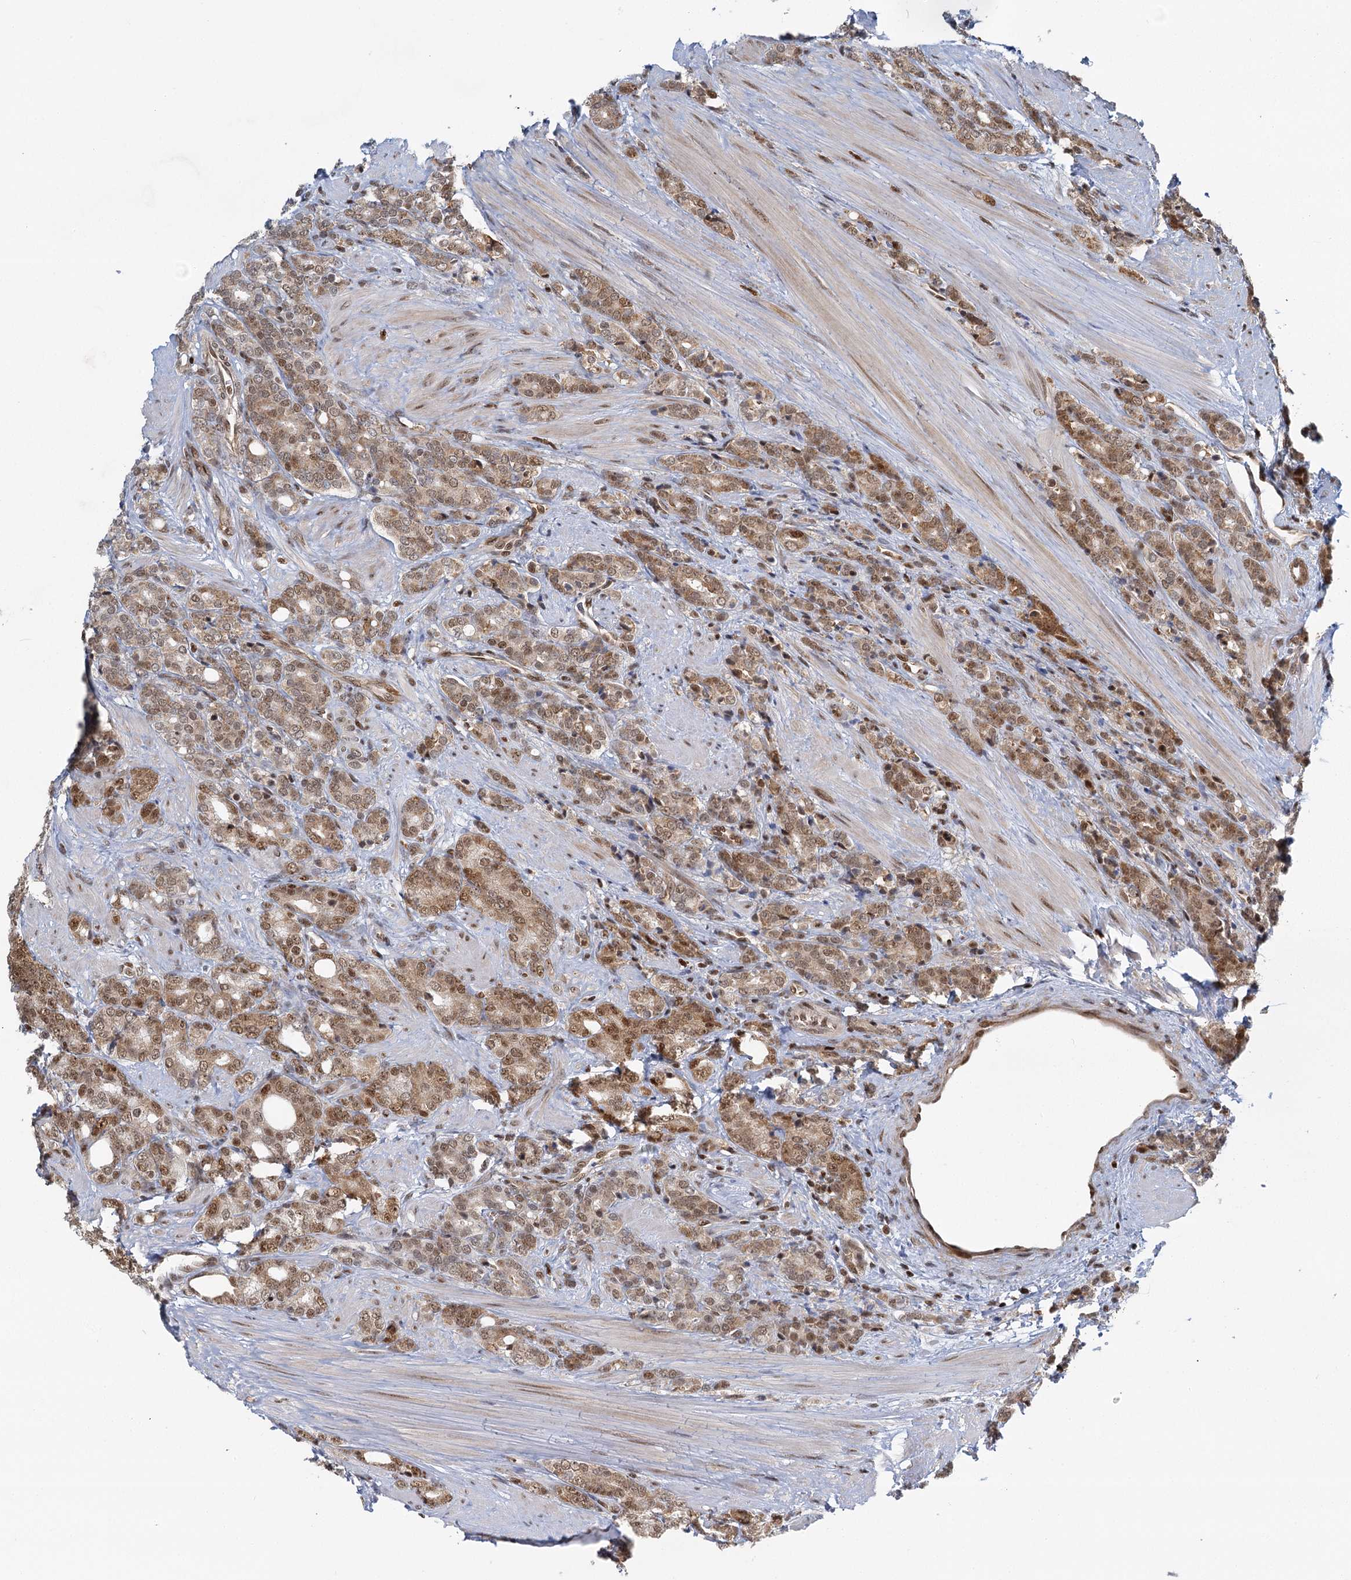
{"staining": {"intensity": "moderate", "quantity": ">75%", "location": "cytoplasmic/membranous,nuclear"}, "tissue": "prostate cancer", "cell_type": "Tumor cells", "image_type": "cancer", "snomed": [{"axis": "morphology", "description": "Adenocarcinoma, High grade"}, {"axis": "topography", "description": "Prostate"}], "caption": "About >75% of tumor cells in human prostate adenocarcinoma (high-grade) demonstrate moderate cytoplasmic/membranous and nuclear protein positivity as visualized by brown immunohistochemical staining.", "gene": "GPATCH11", "patient": {"sex": "male", "age": 62}}